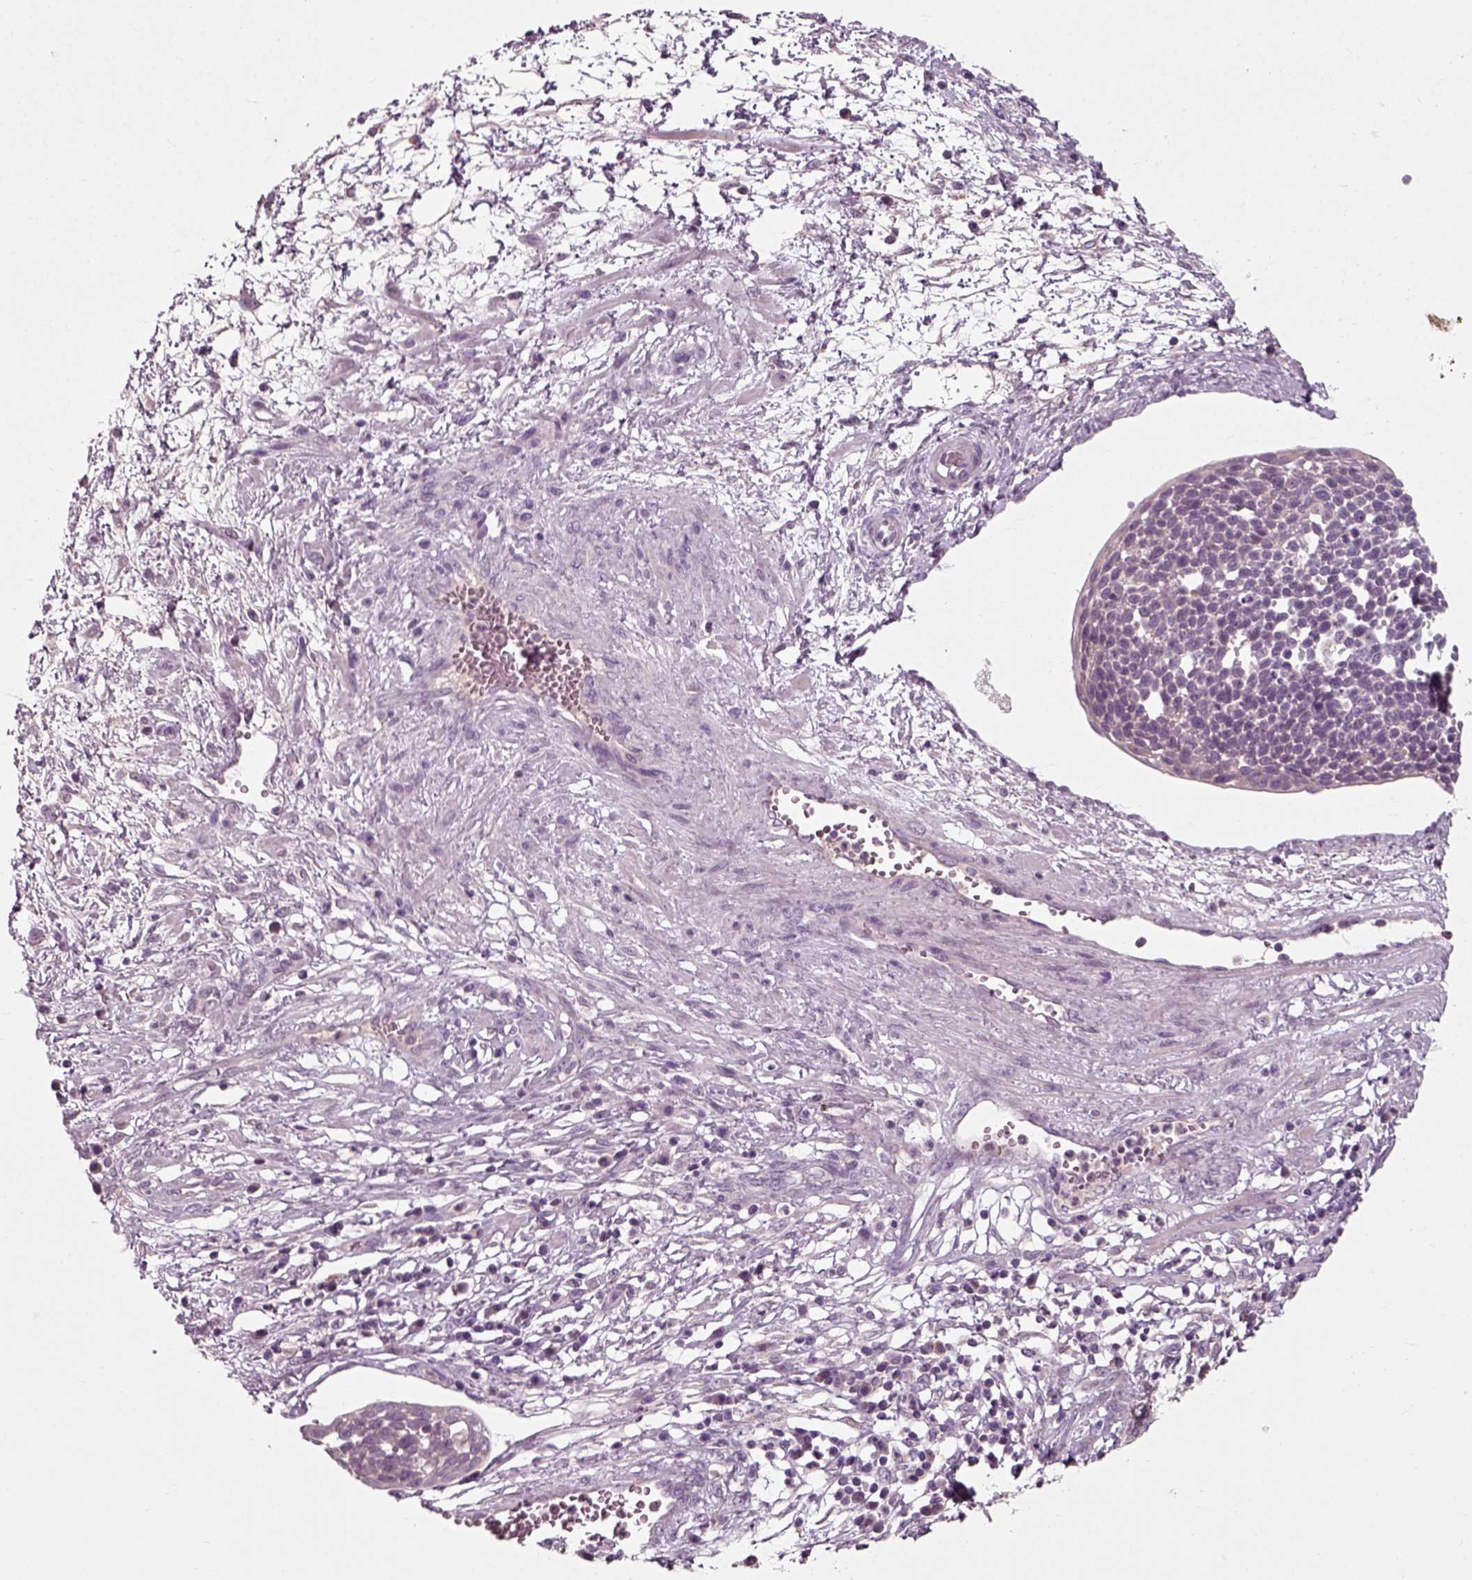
{"staining": {"intensity": "negative", "quantity": "none", "location": "none"}, "tissue": "cervical cancer", "cell_type": "Tumor cells", "image_type": "cancer", "snomed": [{"axis": "morphology", "description": "Squamous cell carcinoma, NOS"}, {"axis": "topography", "description": "Cervix"}], "caption": "The histopathology image displays no significant staining in tumor cells of squamous cell carcinoma (cervical).", "gene": "RND2", "patient": {"sex": "female", "age": 34}}